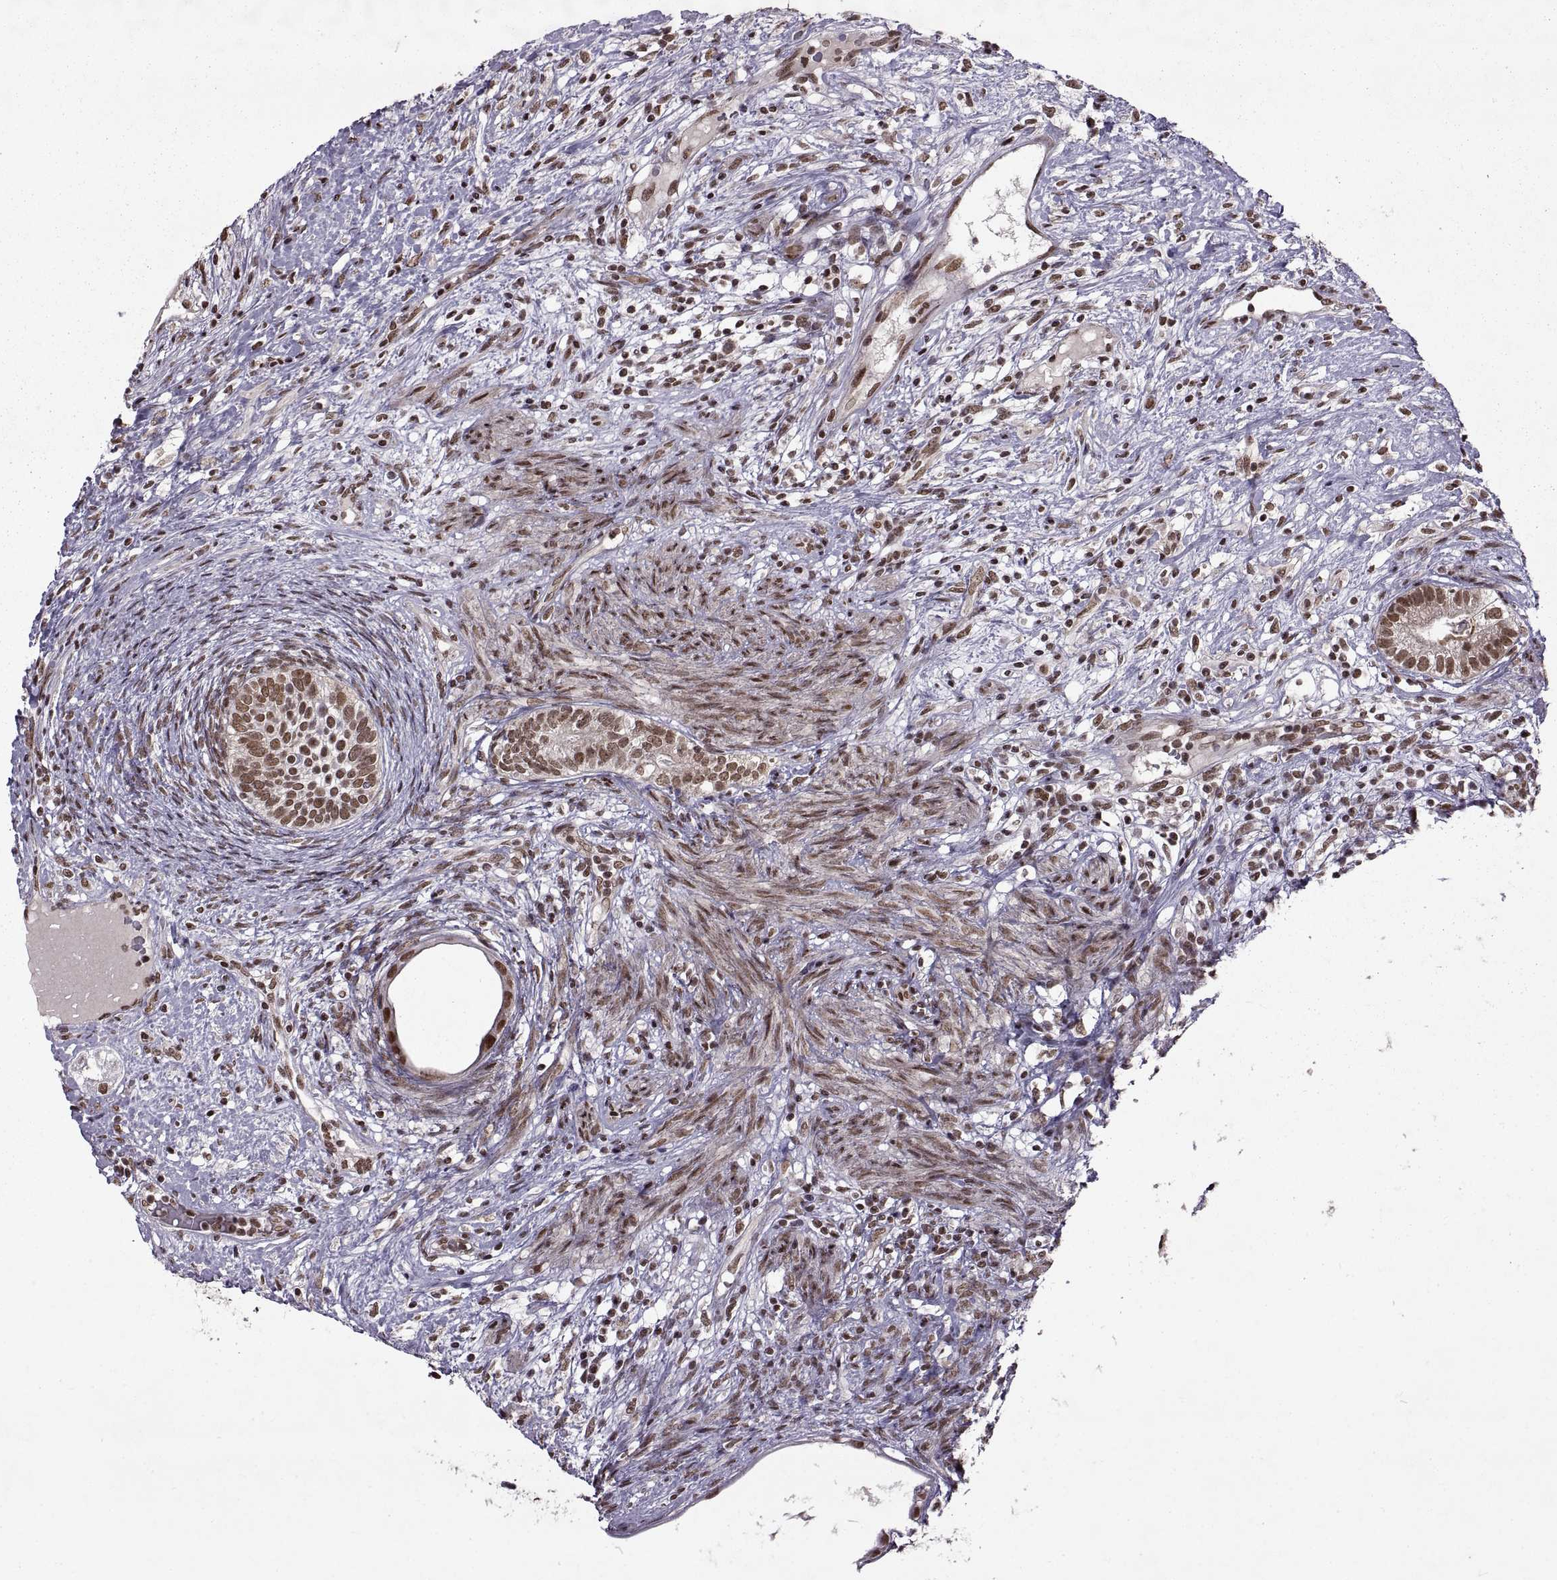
{"staining": {"intensity": "strong", "quantity": ">75%", "location": "nuclear"}, "tissue": "testis cancer", "cell_type": "Tumor cells", "image_type": "cancer", "snomed": [{"axis": "morphology", "description": "Seminoma, NOS"}, {"axis": "morphology", "description": "Carcinoma, Embryonal, NOS"}, {"axis": "topography", "description": "Testis"}], "caption": "DAB (3,3'-diaminobenzidine) immunohistochemical staining of human seminoma (testis) displays strong nuclear protein positivity in about >75% of tumor cells. (DAB = brown stain, brightfield microscopy at high magnification).", "gene": "MT1E", "patient": {"sex": "male", "age": 41}}